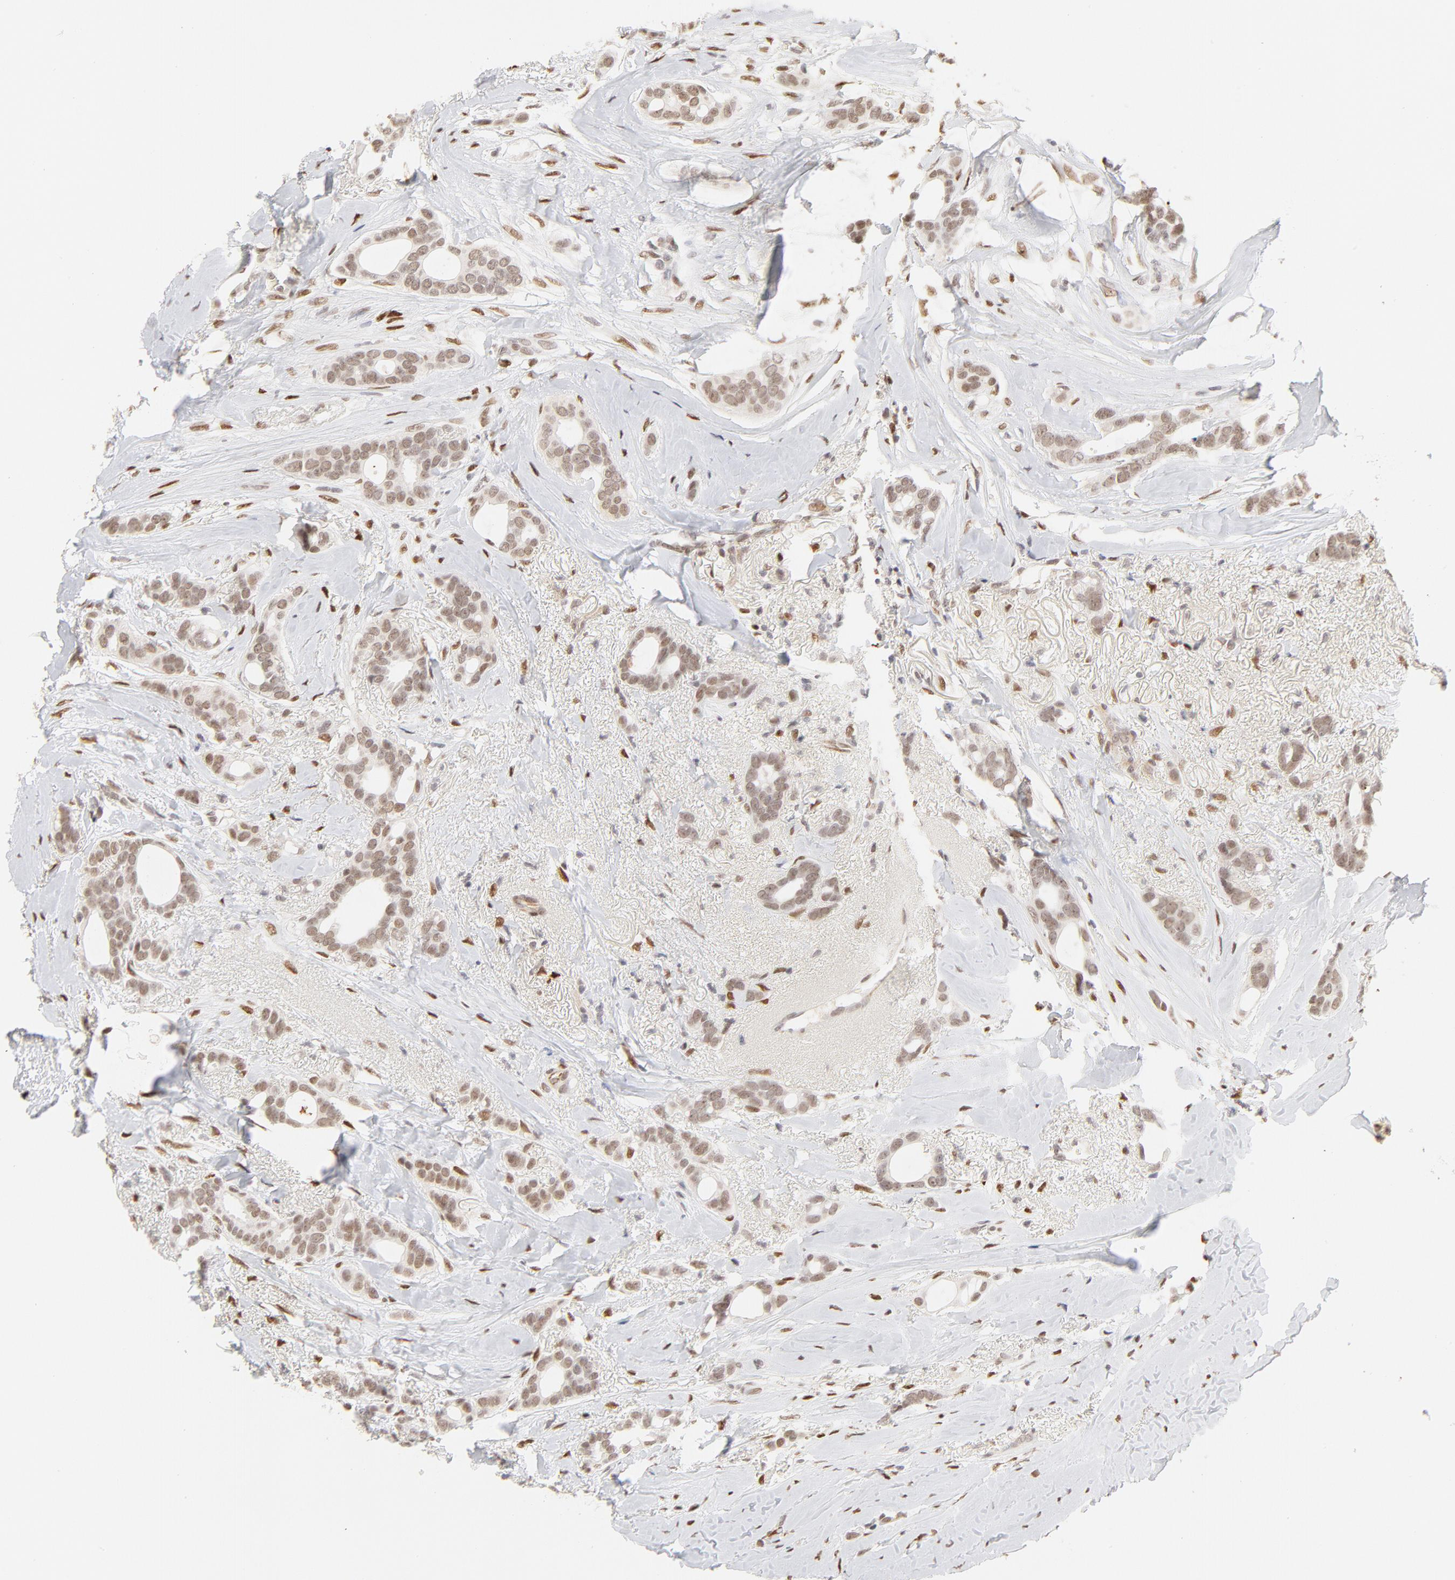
{"staining": {"intensity": "weak", "quantity": ">75%", "location": "nuclear"}, "tissue": "breast cancer", "cell_type": "Tumor cells", "image_type": "cancer", "snomed": [{"axis": "morphology", "description": "Duct carcinoma"}, {"axis": "topography", "description": "Breast"}], "caption": "The immunohistochemical stain labels weak nuclear positivity in tumor cells of breast cancer tissue.", "gene": "PBX3", "patient": {"sex": "female", "age": 54}}